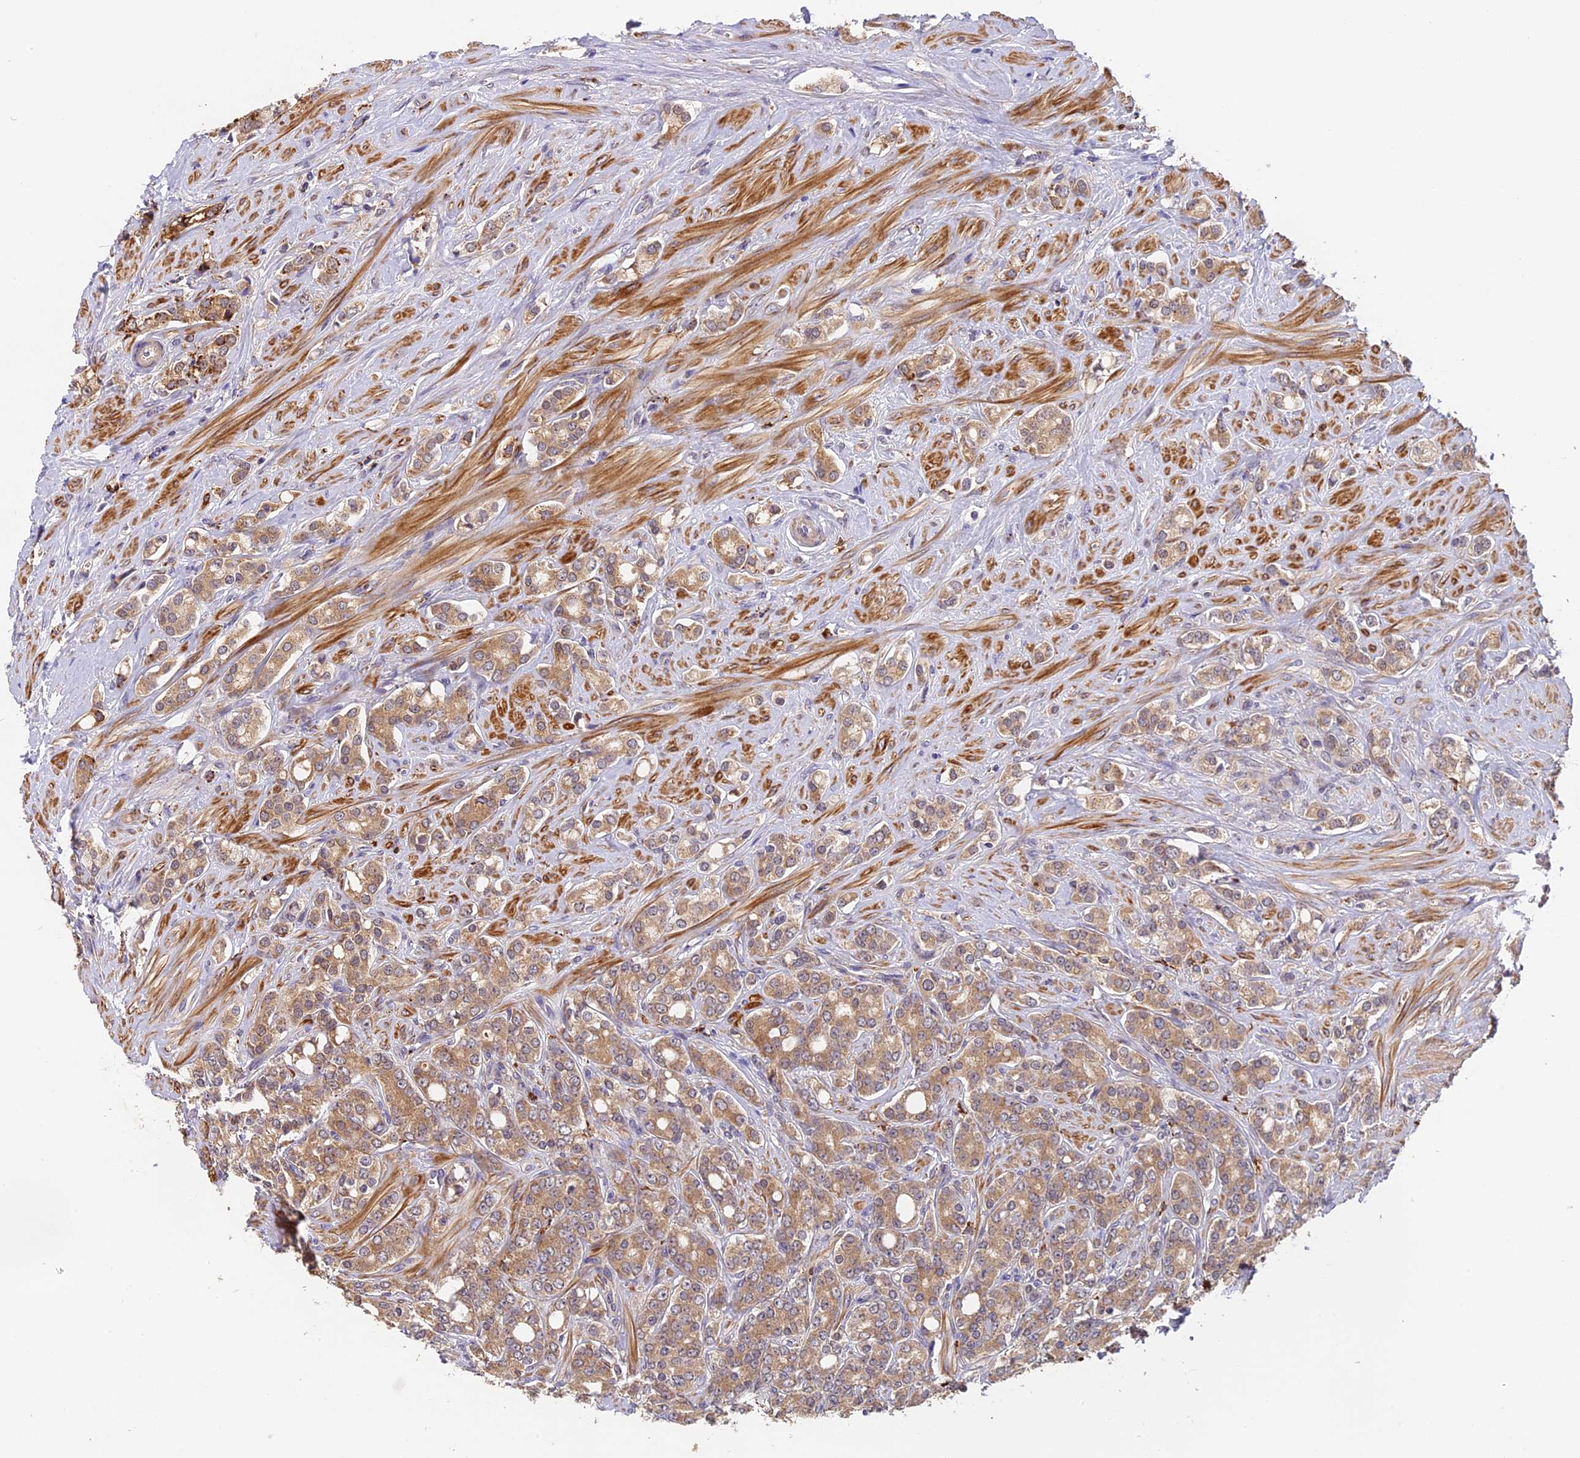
{"staining": {"intensity": "weak", "quantity": ">75%", "location": "cytoplasmic/membranous"}, "tissue": "prostate cancer", "cell_type": "Tumor cells", "image_type": "cancer", "snomed": [{"axis": "morphology", "description": "Adenocarcinoma, High grade"}, {"axis": "topography", "description": "Prostate"}], "caption": "DAB immunohistochemical staining of adenocarcinoma (high-grade) (prostate) shows weak cytoplasmic/membranous protein positivity in approximately >75% of tumor cells.", "gene": "COPE", "patient": {"sex": "male", "age": 62}}